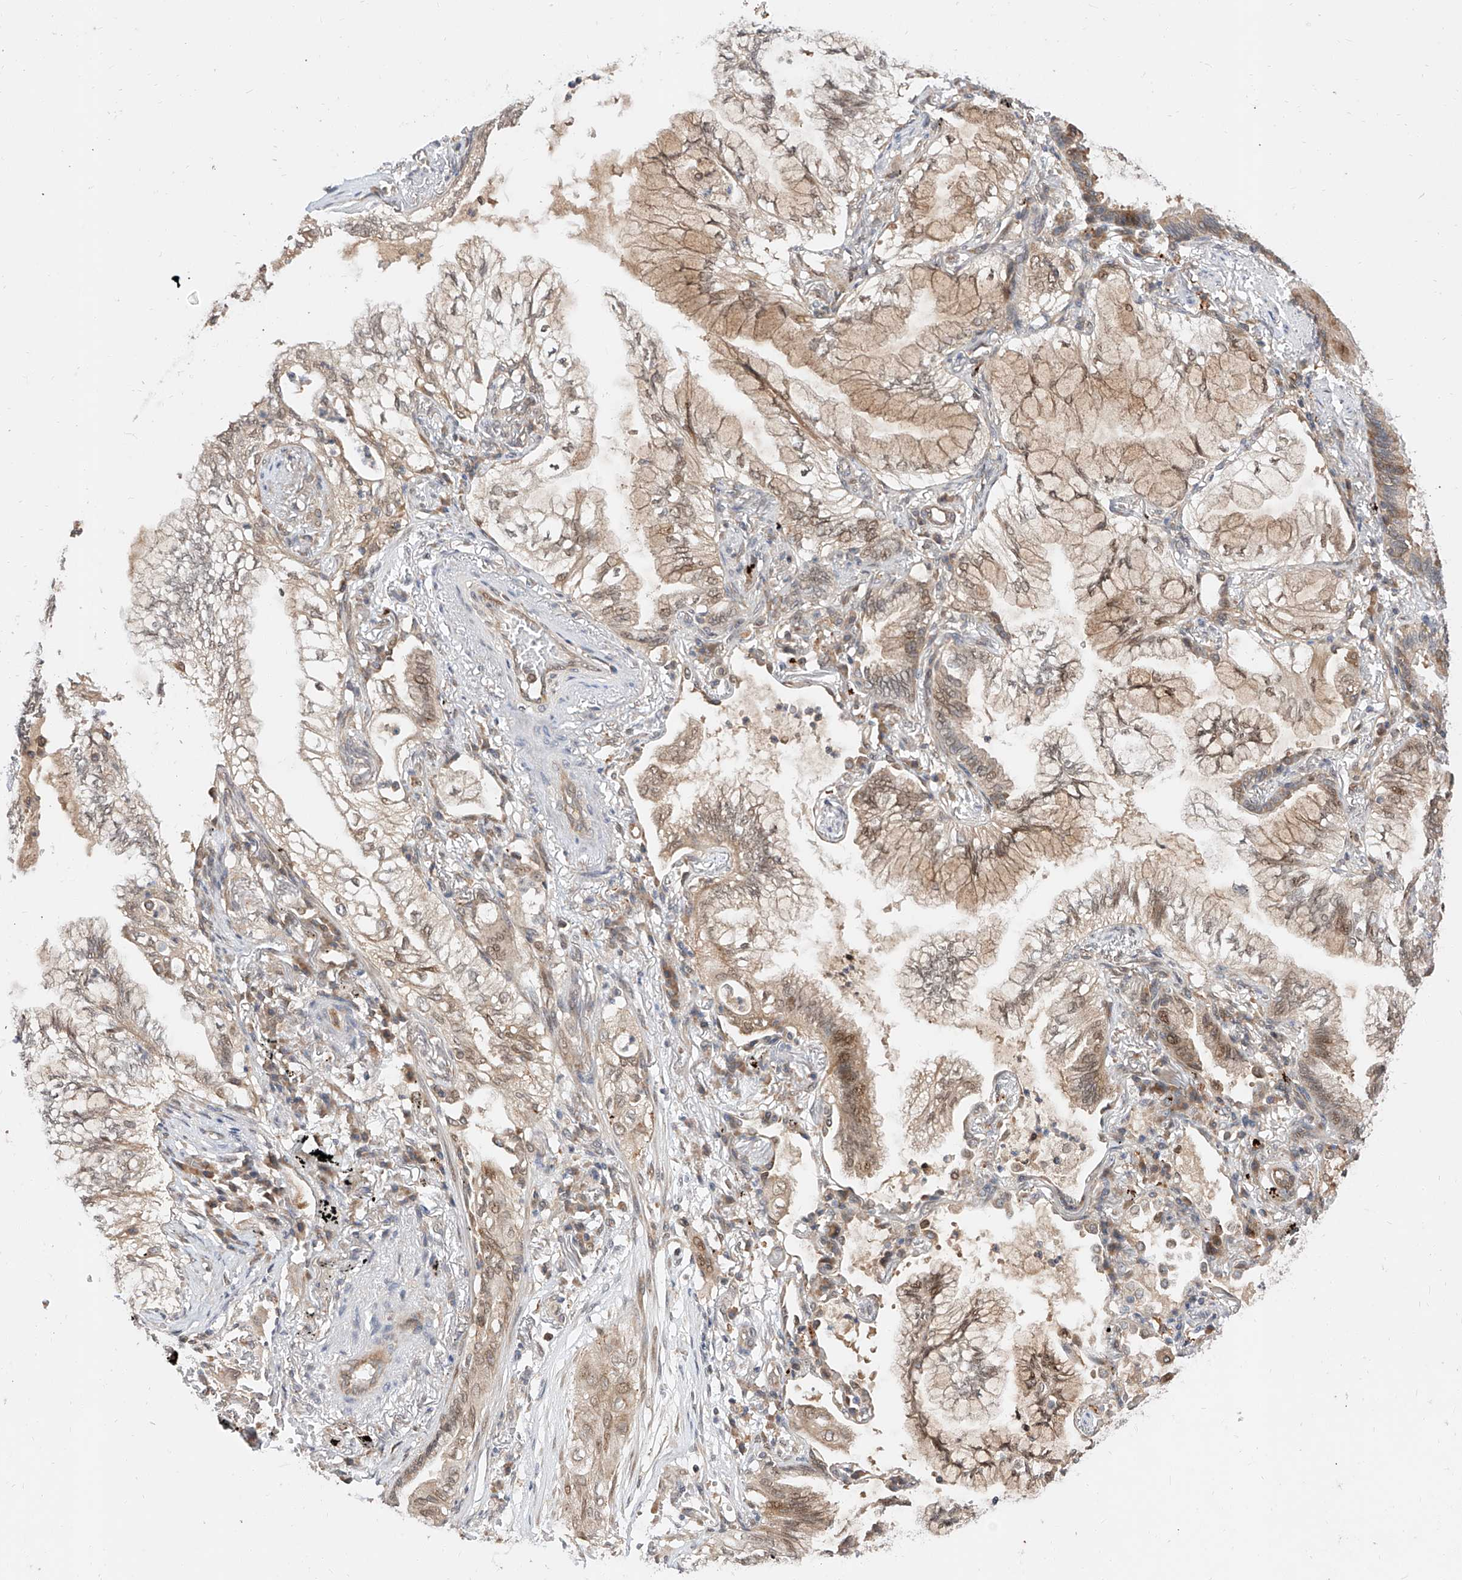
{"staining": {"intensity": "weak", "quantity": "25%-75%", "location": "cytoplasmic/membranous,nuclear"}, "tissue": "lung cancer", "cell_type": "Tumor cells", "image_type": "cancer", "snomed": [{"axis": "morphology", "description": "Adenocarcinoma, NOS"}, {"axis": "topography", "description": "Lung"}], "caption": "Immunohistochemical staining of lung cancer demonstrates low levels of weak cytoplasmic/membranous and nuclear expression in about 25%-75% of tumor cells.", "gene": "DIRAS3", "patient": {"sex": "female", "age": 70}}